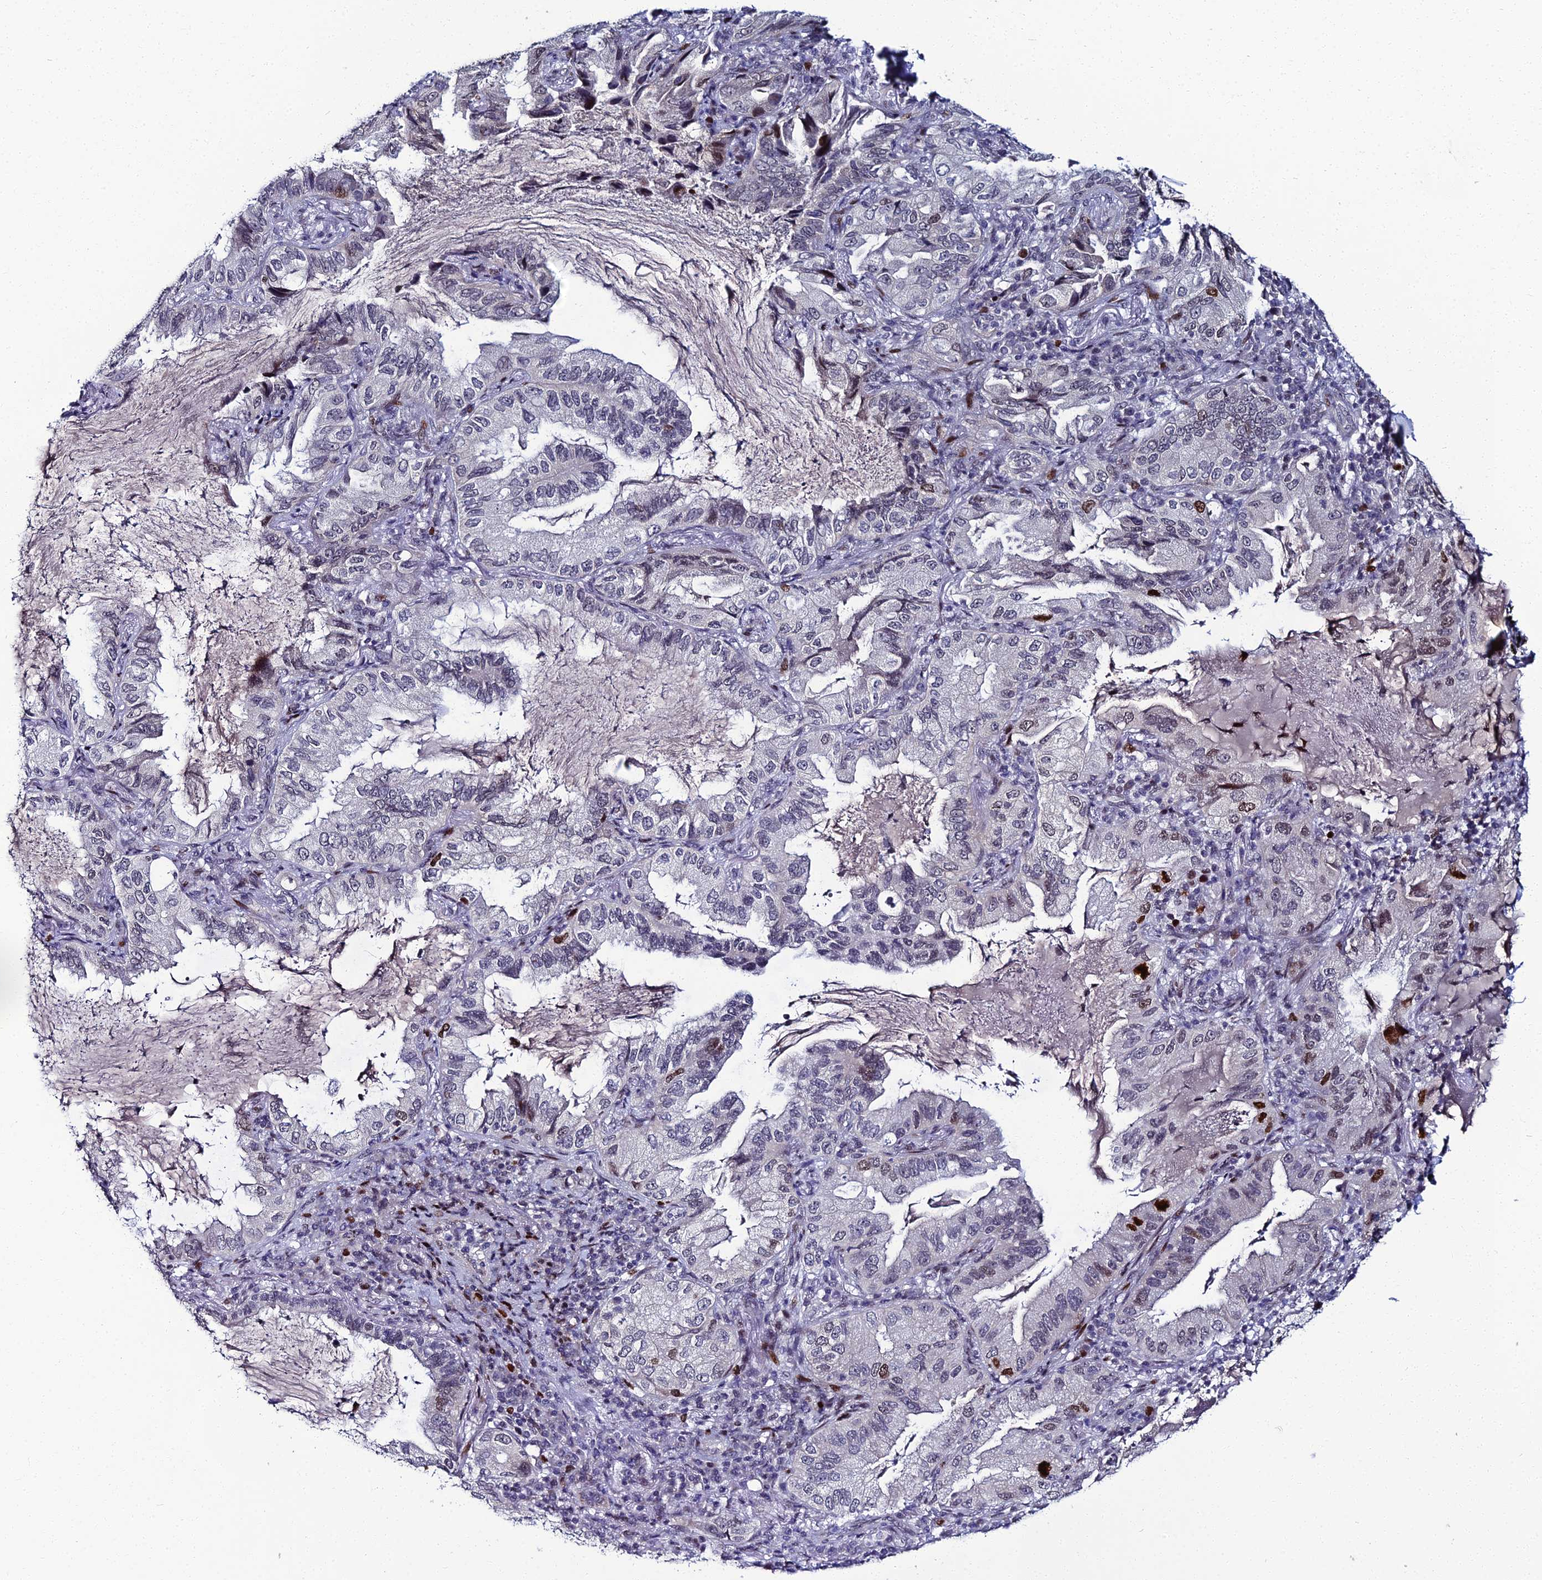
{"staining": {"intensity": "strong", "quantity": "<25%", "location": "nuclear"}, "tissue": "lung cancer", "cell_type": "Tumor cells", "image_type": "cancer", "snomed": [{"axis": "morphology", "description": "Adenocarcinoma, NOS"}, {"axis": "topography", "description": "Lung"}], "caption": "Protein staining exhibits strong nuclear positivity in about <25% of tumor cells in lung cancer.", "gene": "TAF9B", "patient": {"sex": "female", "age": 69}}